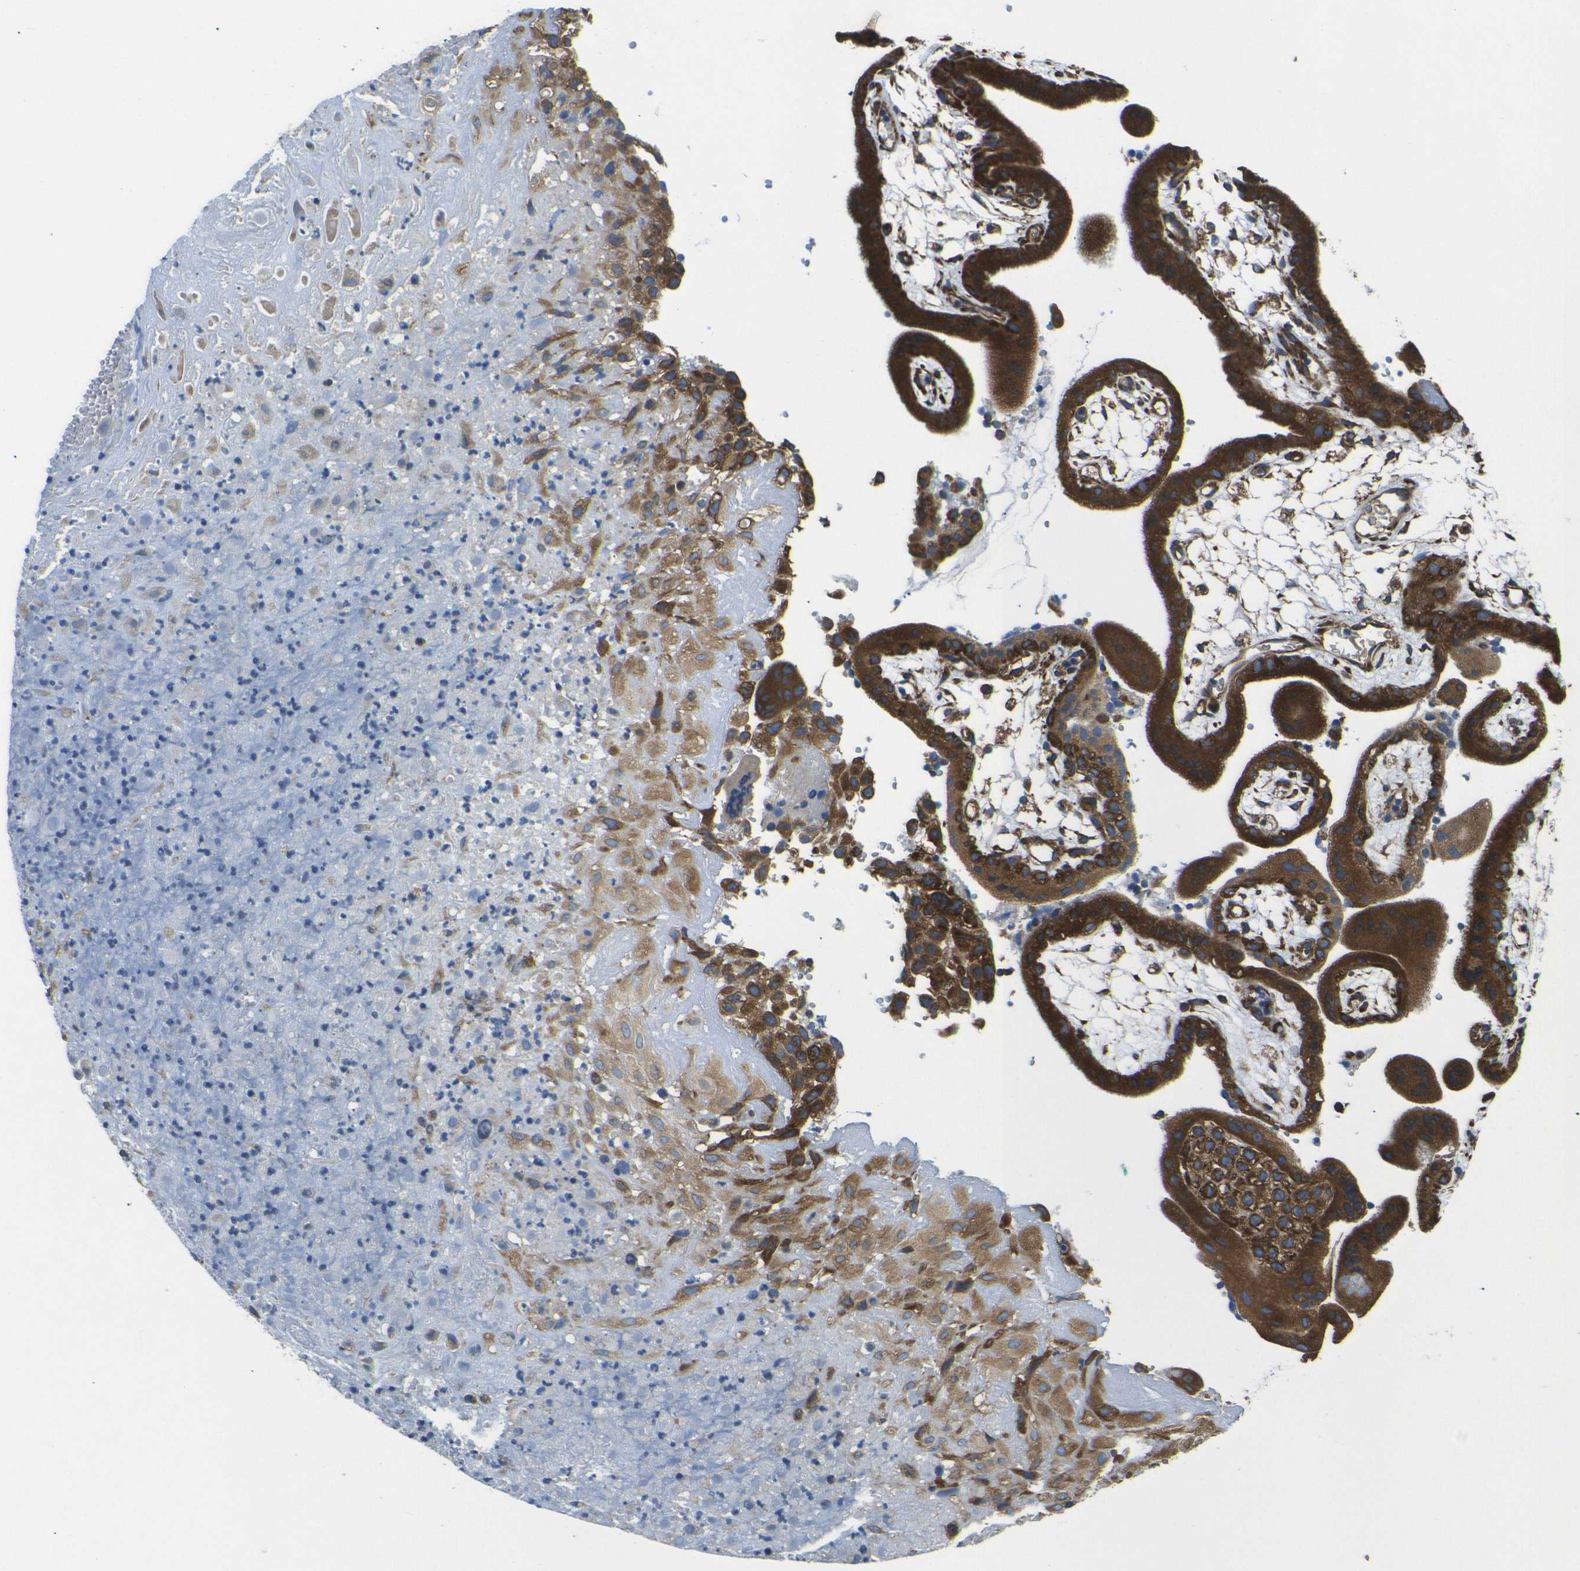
{"staining": {"intensity": "moderate", "quantity": ">75%", "location": "cytoplasmic/membranous"}, "tissue": "placenta", "cell_type": "Decidual cells", "image_type": "normal", "snomed": [{"axis": "morphology", "description": "Normal tissue, NOS"}, {"axis": "topography", "description": "Placenta"}], "caption": "Placenta stained with a brown dye shows moderate cytoplasmic/membranous positive positivity in about >75% of decidual cells.", "gene": "RPSA", "patient": {"sex": "female", "age": 18}}